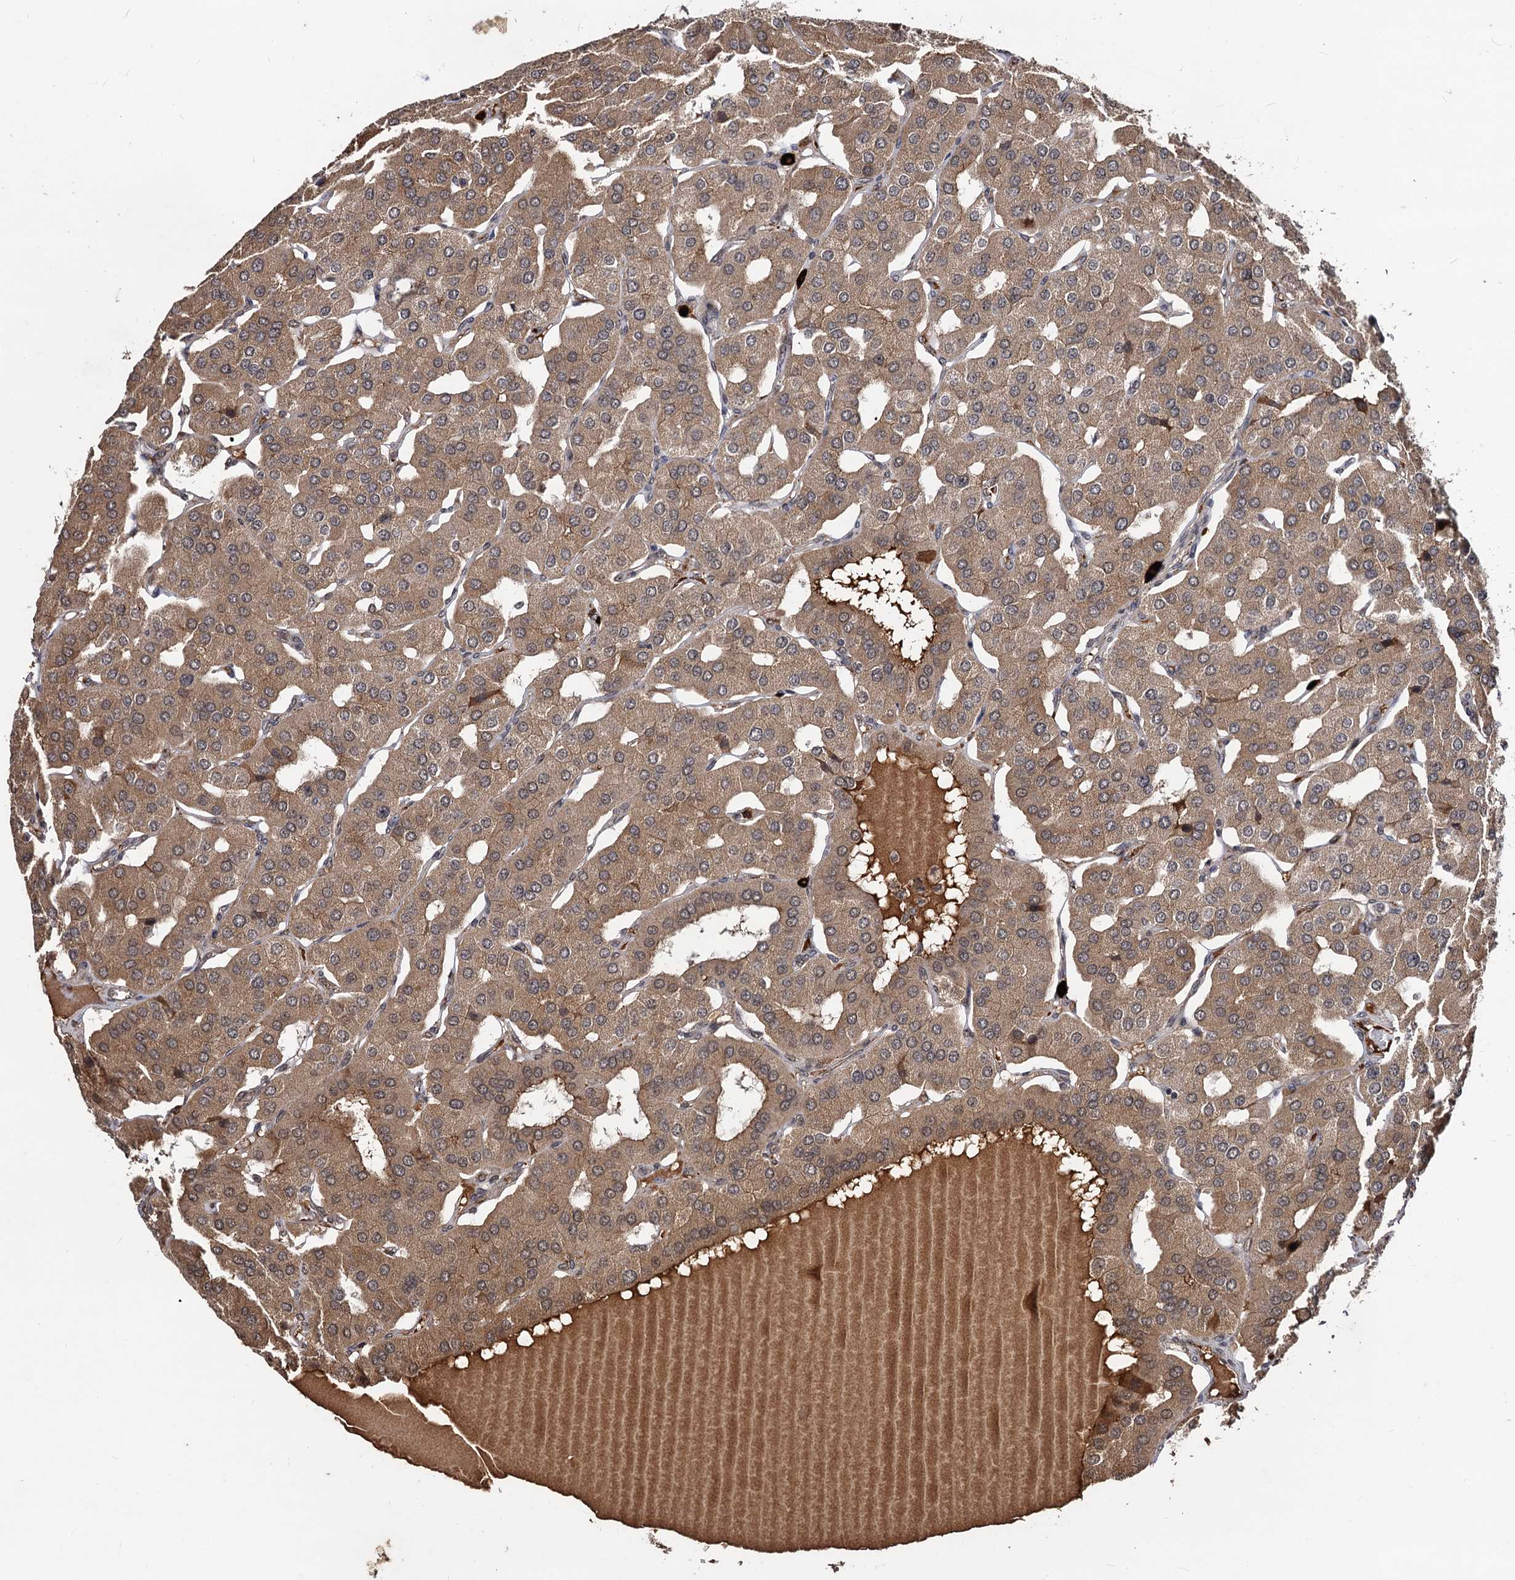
{"staining": {"intensity": "moderate", "quantity": ">75%", "location": "cytoplasmic/membranous,nuclear"}, "tissue": "parathyroid gland", "cell_type": "Glandular cells", "image_type": "normal", "snomed": [{"axis": "morphology", "description": "Normal tissue, NOS"}, {"axis": "morphology", "description": "Adenoma, NOS"}, {"axis": "topography", "description": "Parathyroid gland"}], "caption": "Benign parathyroid gland displays moderate cytoplasmic/membranous,nuclear positivity in approximately >75% of glandular cells, visualized by immunohistochemistry. (IHC, brightfield microscopy, high magnification).", "gene": "SFSWAP", "patient": {"sex": "female", "age": 86}}